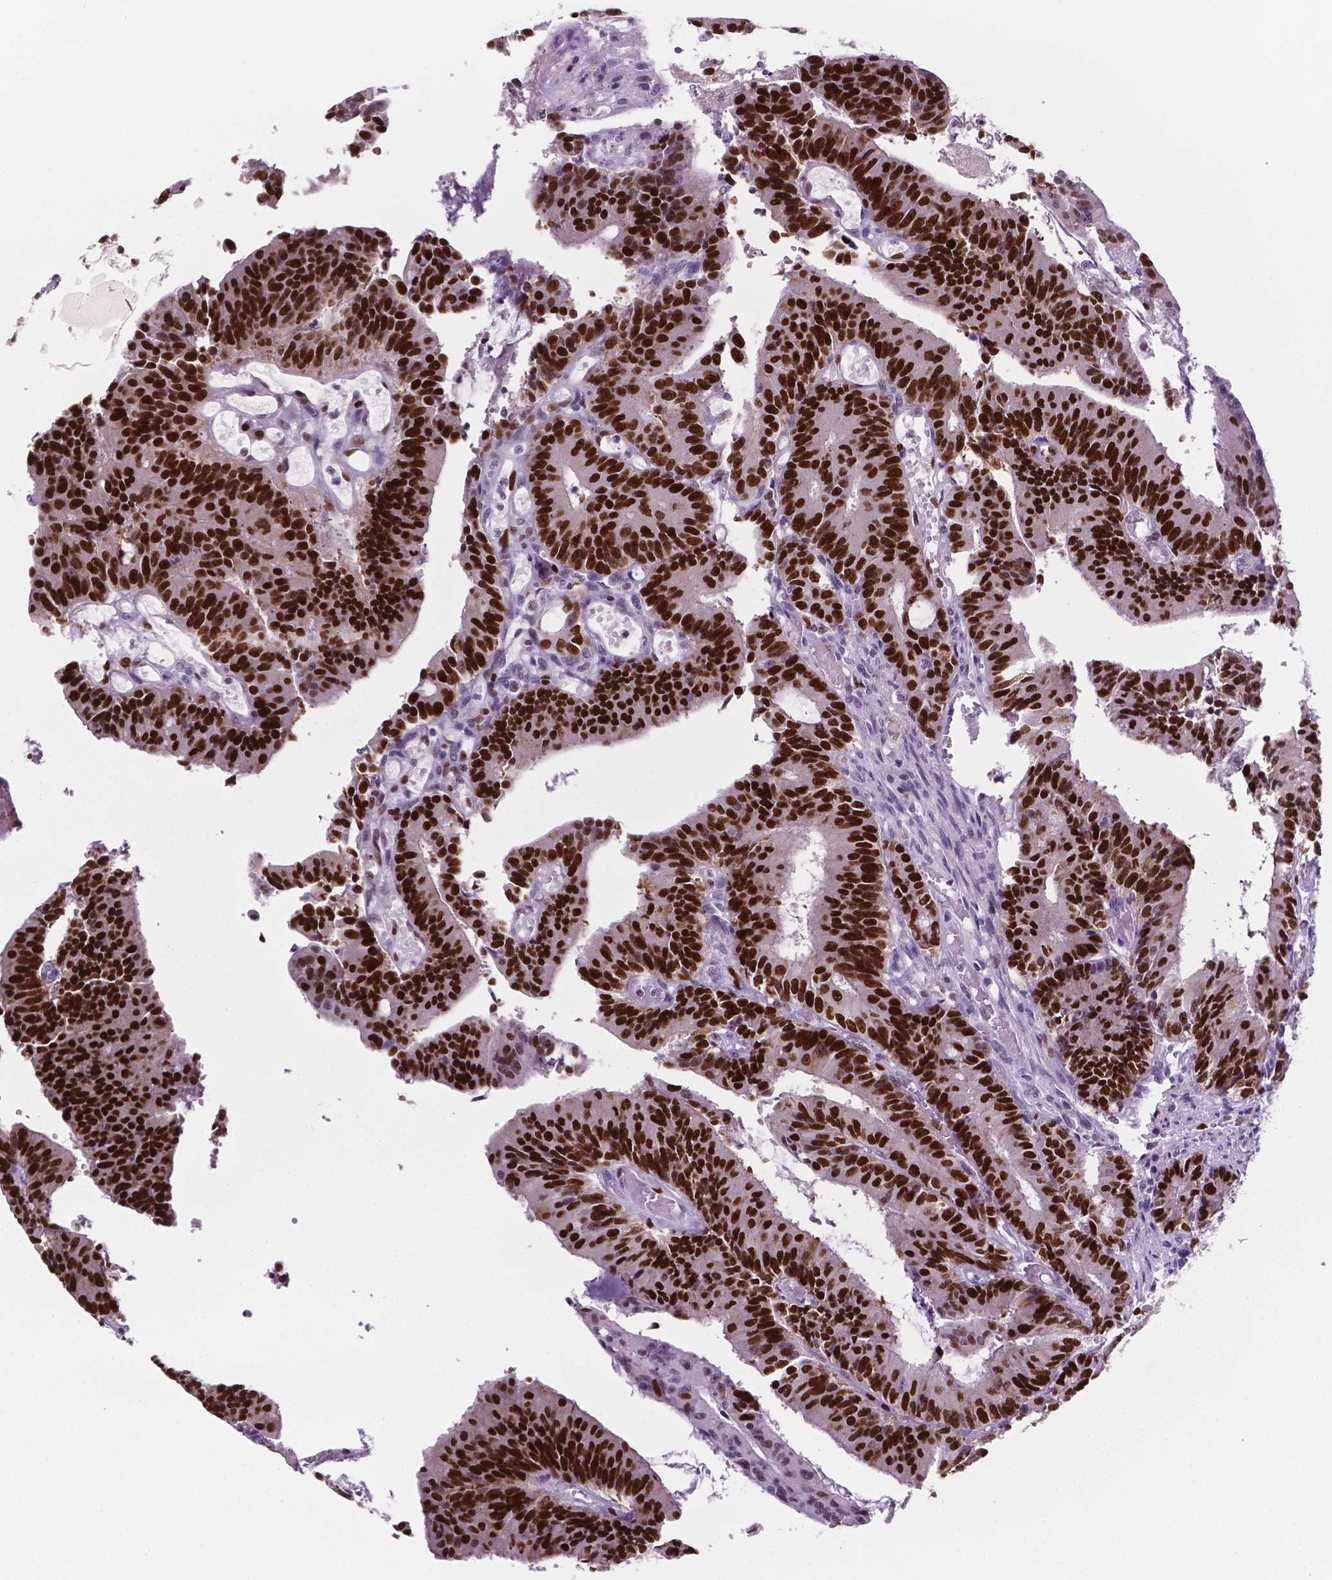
{"staining": {"intensity": "strong", "quantity": ">75%", "location": "nuclear"}, "tissue": "colorectal cancer", "cell_type": "Tumor cells", "image_type": "cancer", "snomed": [{"axis": "morphology", "description": "Adenocarcinoma, NOS"}, {"axis": "topography", "description": "Colon"}], "caption": "There is high levels of strong nuclear staining in tumor cells of colorectal cancer (adenocarcinoma), as demonstrated by immunohistochemical staining (brown color).", "gene": "NCAPH2", "patient": {"sex": "female", "age": 78}}